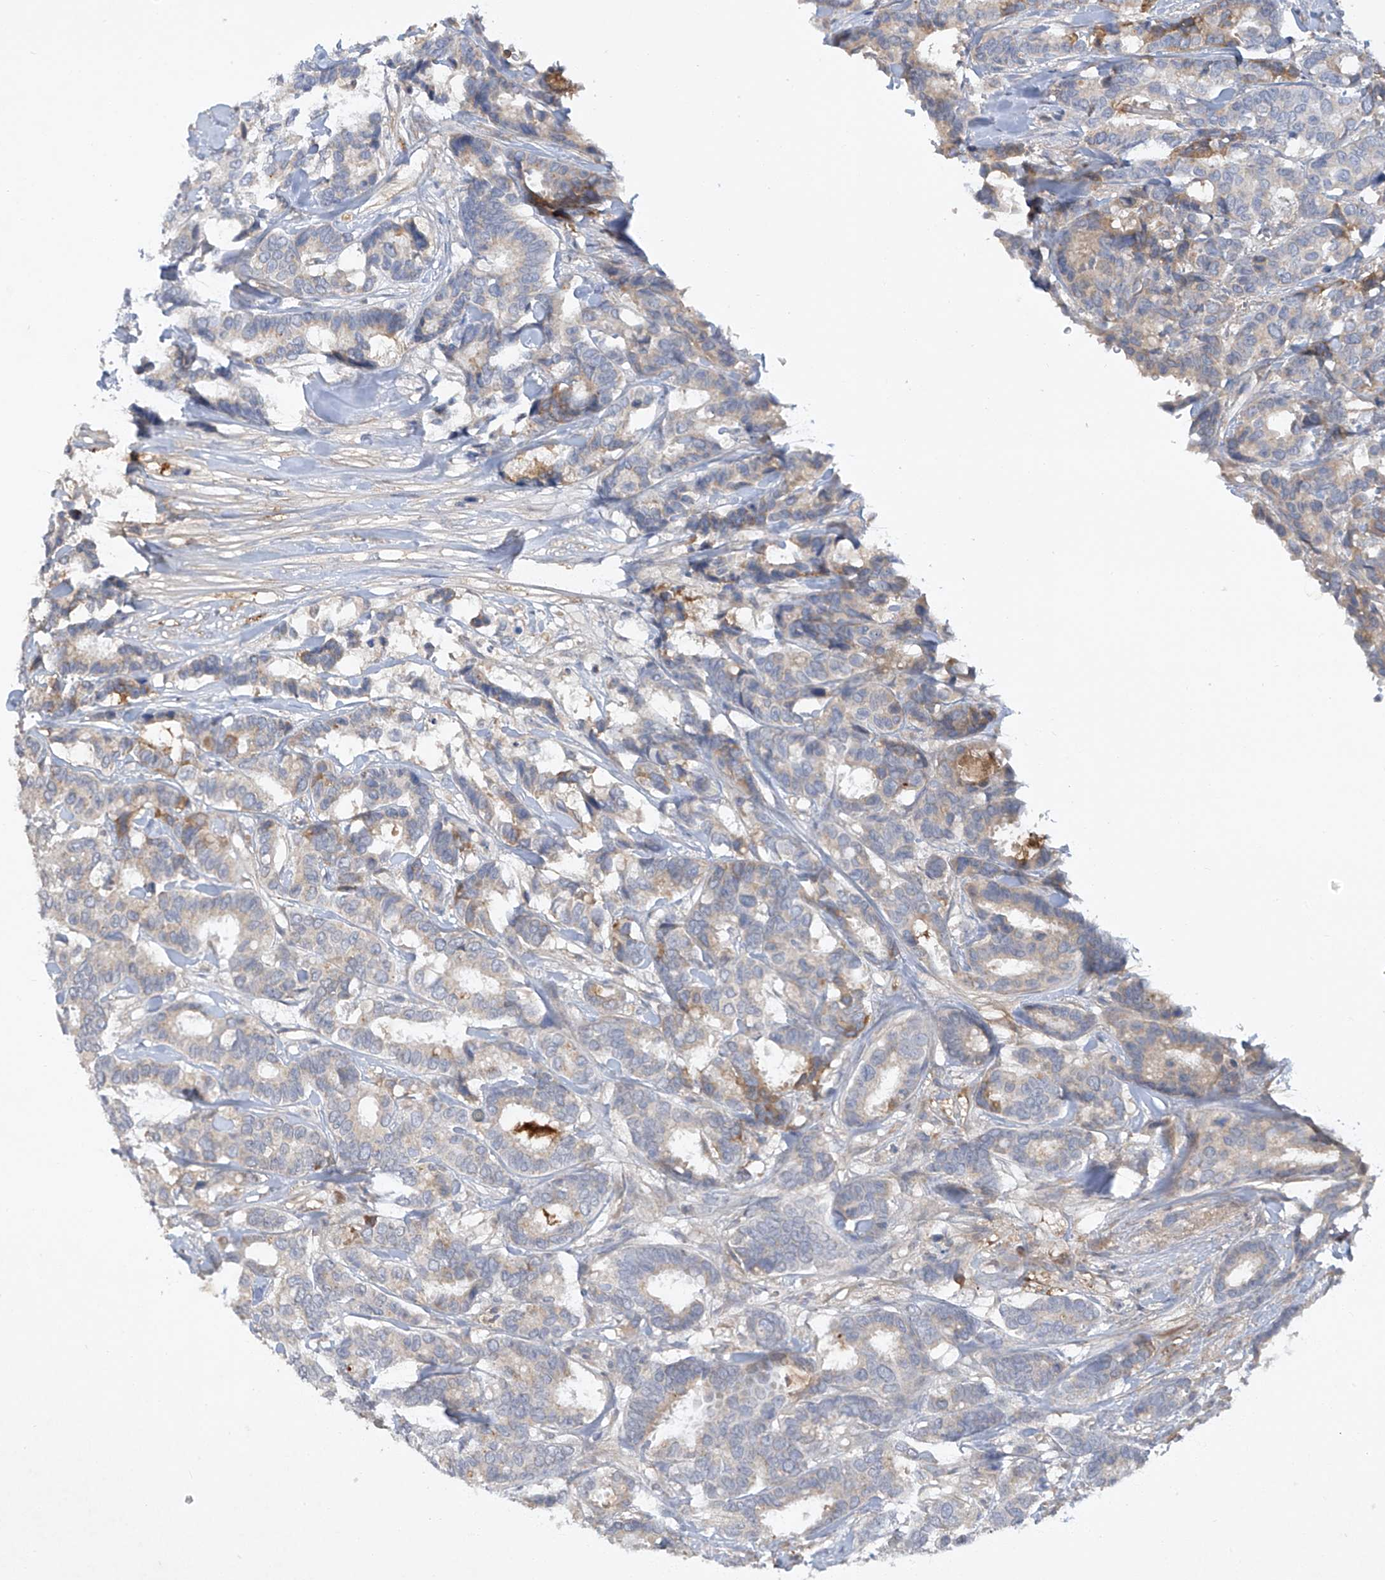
{"staining": {"intensity": "moderate", "quantity": "<25%", "location": "cytoplasmic/membranous"}, "tissue": "breast cancer", "cell_type": "Tumor cells", "image_type": "cancer", "snomed": [{"axis": "morphology", "description": "Duct carcinoma"}, {"axis": "topography", "description": "Breast"}], "caption": "Protein staining displays moderate cytoplasmic/membranous staining in about <25% of tumor cells in infiltrating ductal carcinoma (breast). (Brightfield microscopy of DAB IHC at high magnification).", "gene": "HAS3", "patient": {"sex": "female", "age": 87}}